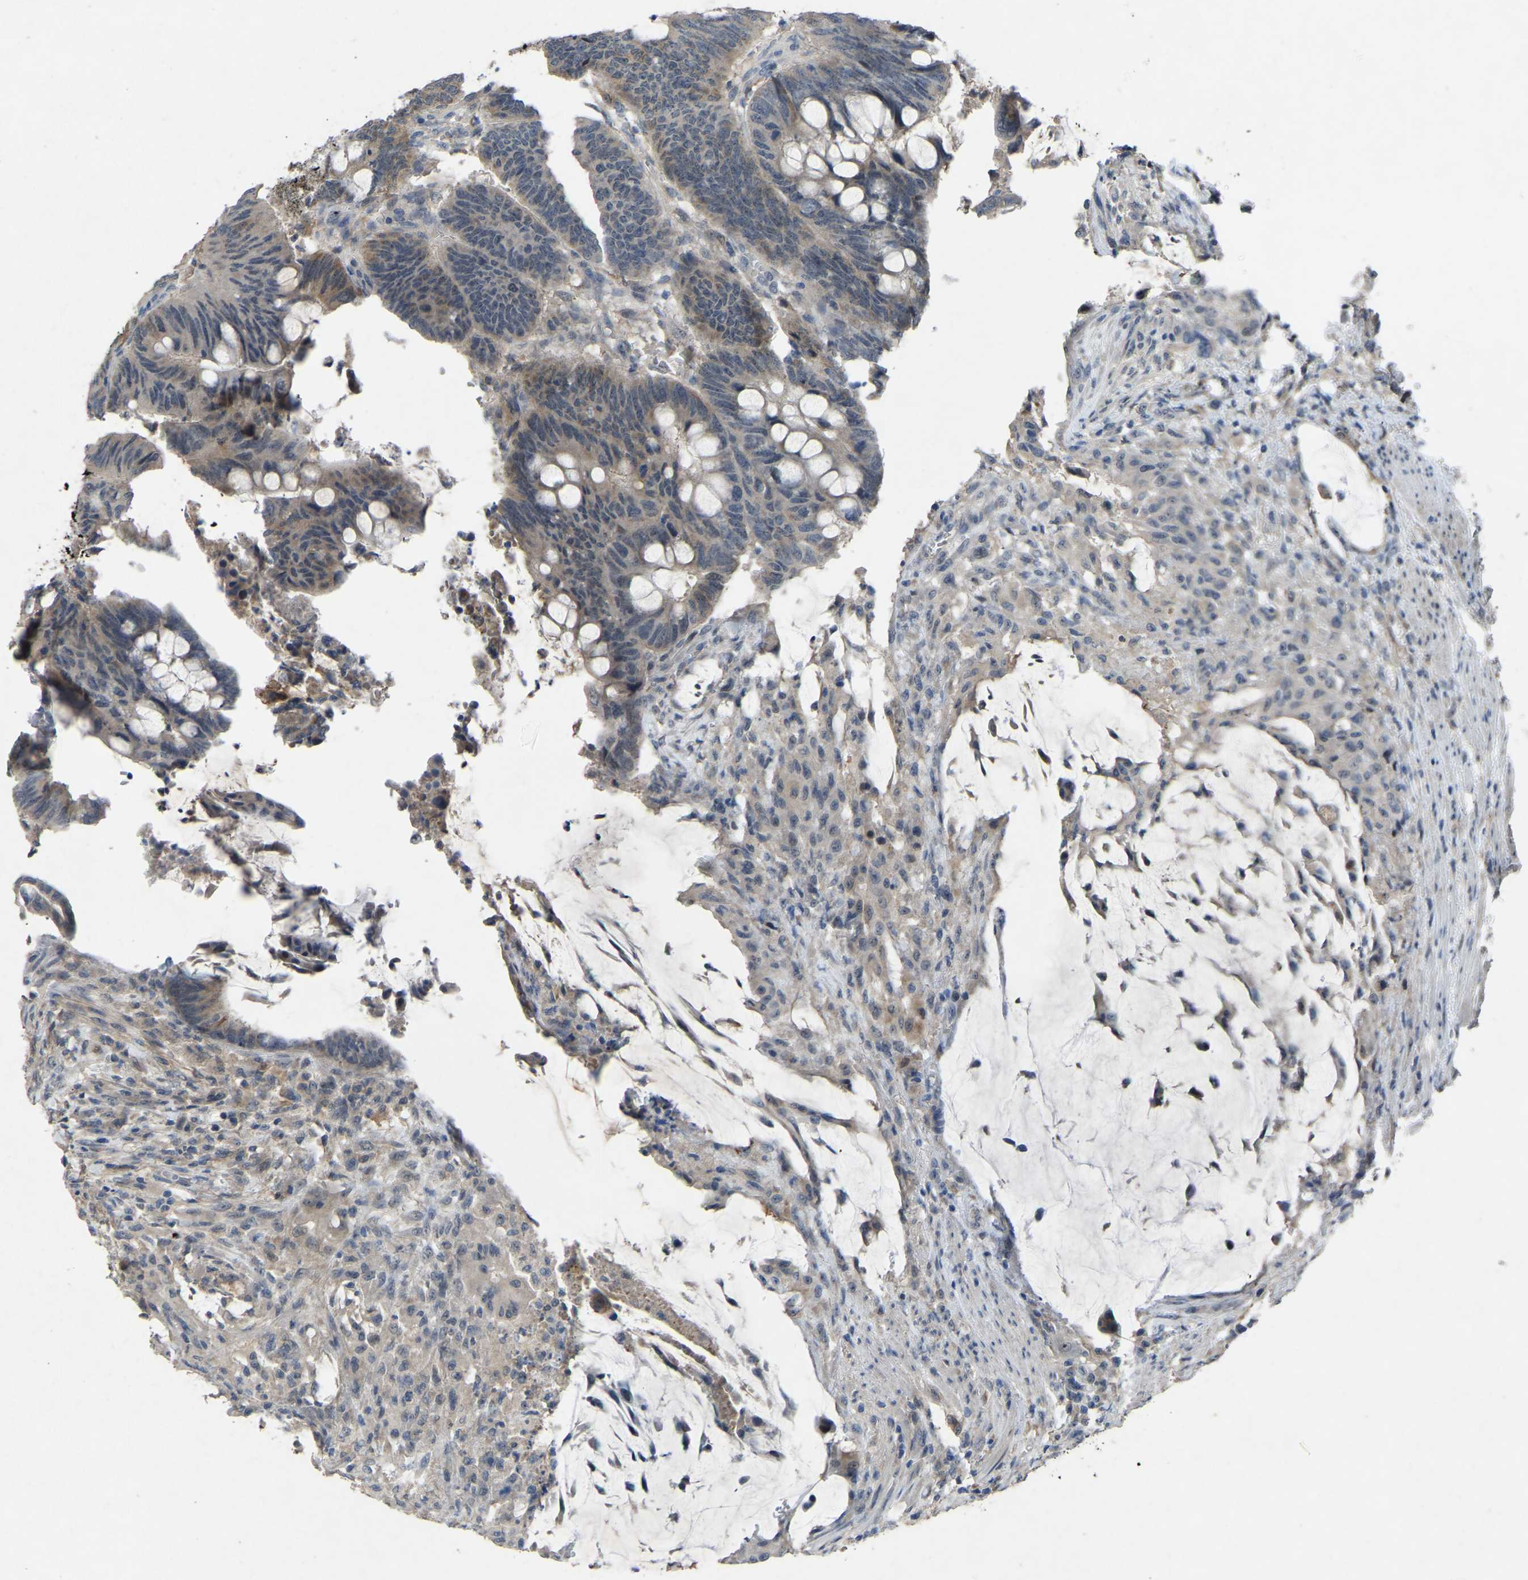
{"staining": {"intensity": "negative", "quantity": "none", "location": "none"}, "tissue": "colorectal cancer", "cell_type": "Tumor cells", "image_type": "cancer", "snomed": [{"axis": "morphology", "description": "Normal tissue, NOS"}, {"axis": "morphology", "description": "Adenocarcinoma, NOS"}, {"axis": "topography", "description": "Rectum"}, {"axis": "topography", "description": "Peripheral nerve tissue"}], "caption": "Immunohistochemistry (IHC) micrograph of adenocarcinoma (colorectal) stained for a protein (brown), which demonstrates no staining in tumor cells. (DAB immunohistochemistry with hematoxylin counter stain).", "gene": "FHIT", "patient": {"sex": "male", "age": 92}}